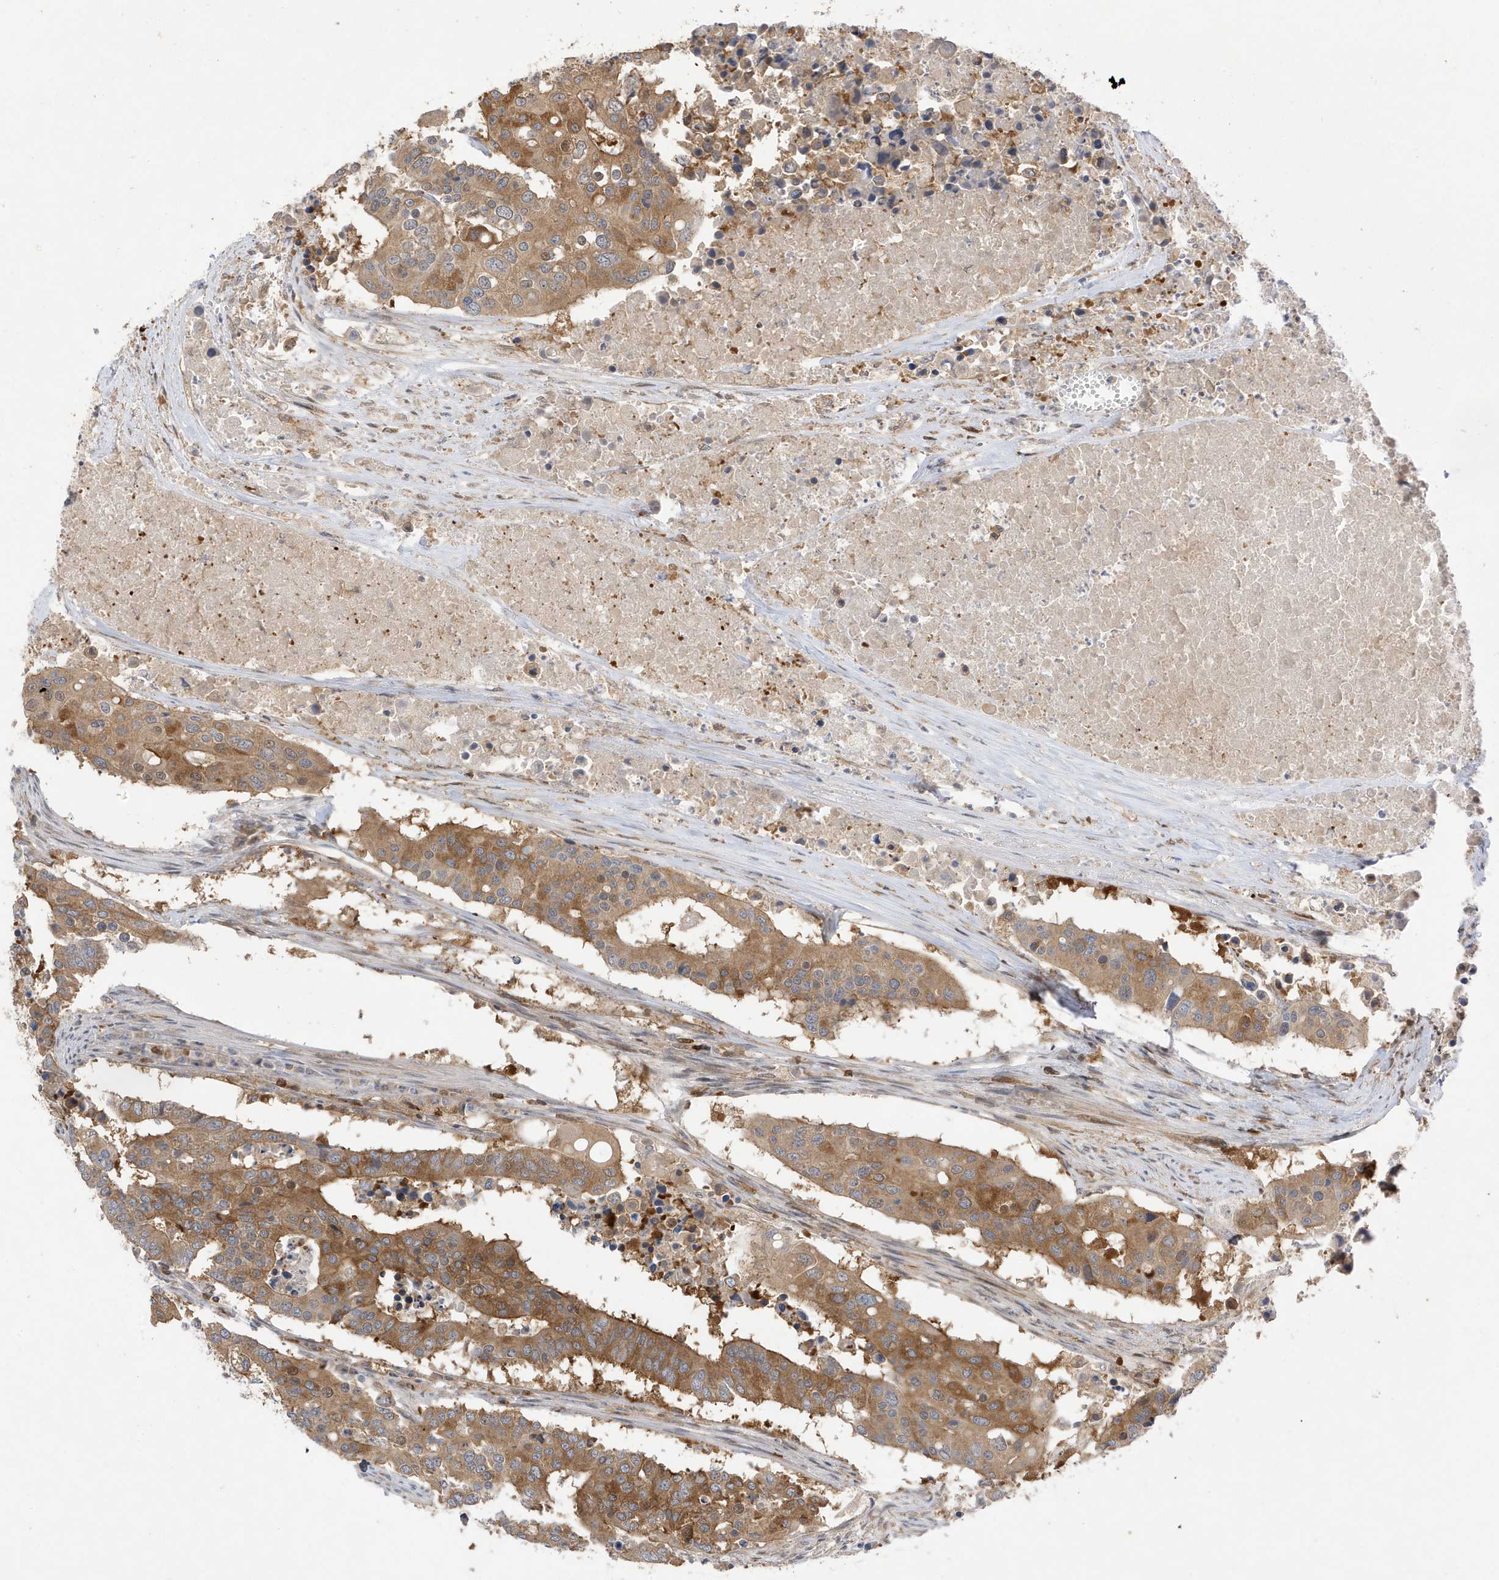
{"staining": {"intensity": "moderate", "quantity": ">75%", "location": "cytoplasmic/membranous"}, "tissue": "colorectal cancer", "cell_type": "Tumor cells", "image_type": "cancer", "snomed": [{"axis": "morphology", "description": "Adenocarcinoma, NOS"}, {"axis": "topography", "description": "Colon"}], "caption": "Moderate cytoplasmic/membranous expression for a protein is present in approximately >75% of tumor cells of adenocarcinoma (colorectal) using immunohistochemistry (IHC).", "gene": "PHACTR2", "patient": {"sex": "male", "age": 77}}